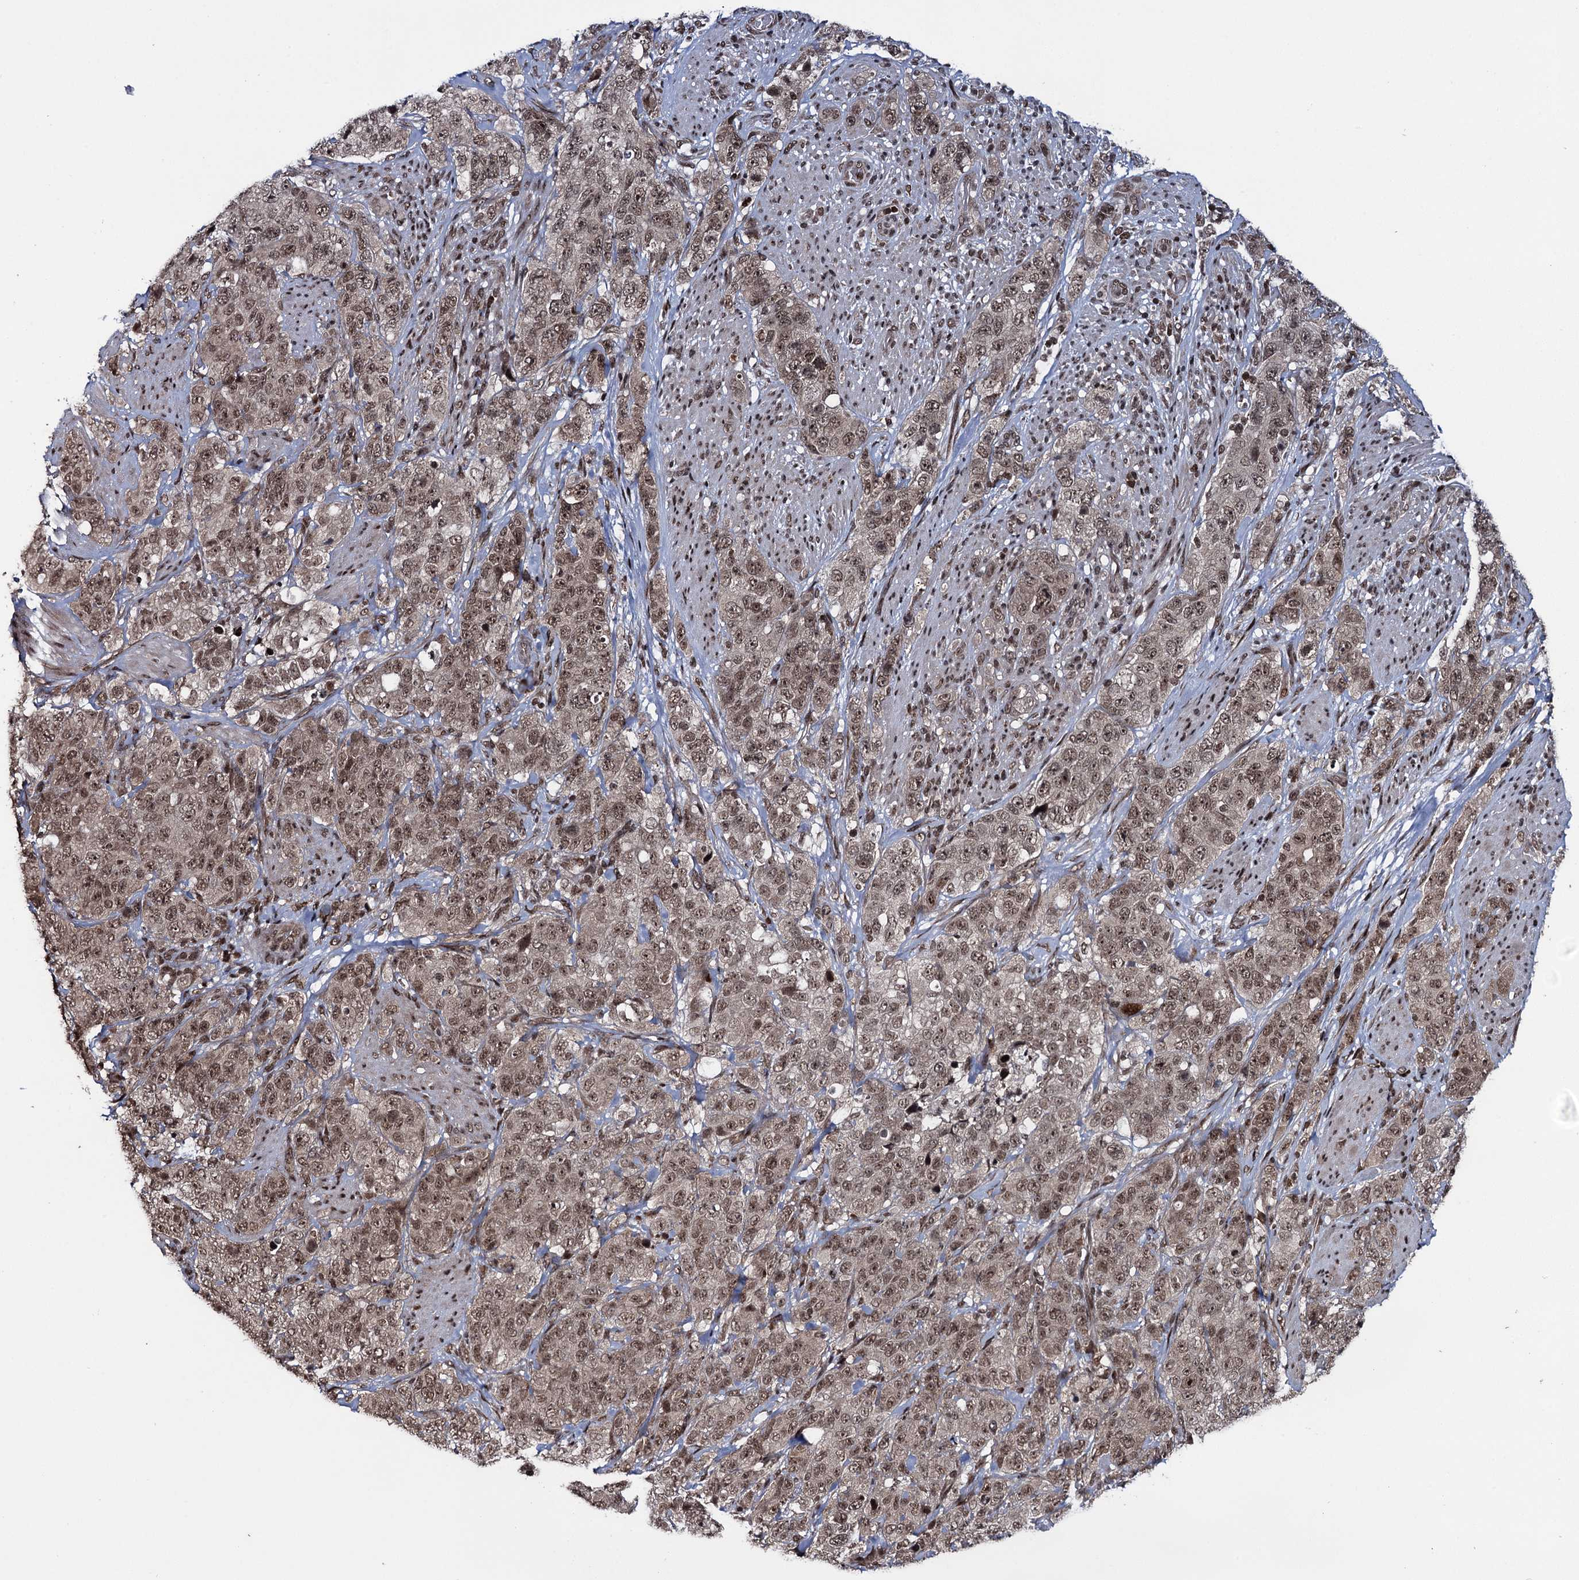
{"staining": {"intensity": "moderate", "quantity": ">75%", "location": "nuclear"}, "tissue": "stomach cancer", "cell_type": "Tumor cells", "image_type": "cancer", "snomed": [{"axis": "morphology", "description": "Adenocarcinoma, NOS"}, {"axis": "topography", "description": "Stomach"}], "caption": "This is a histology image of immunohistochemistry (IHC) staining of stomach cancer (adenocarcinoma), which shows moderate staining in the nuclear of tumor cells.", "gene": "ZNF169", "patient": {"sex": "male", "age": 48}}